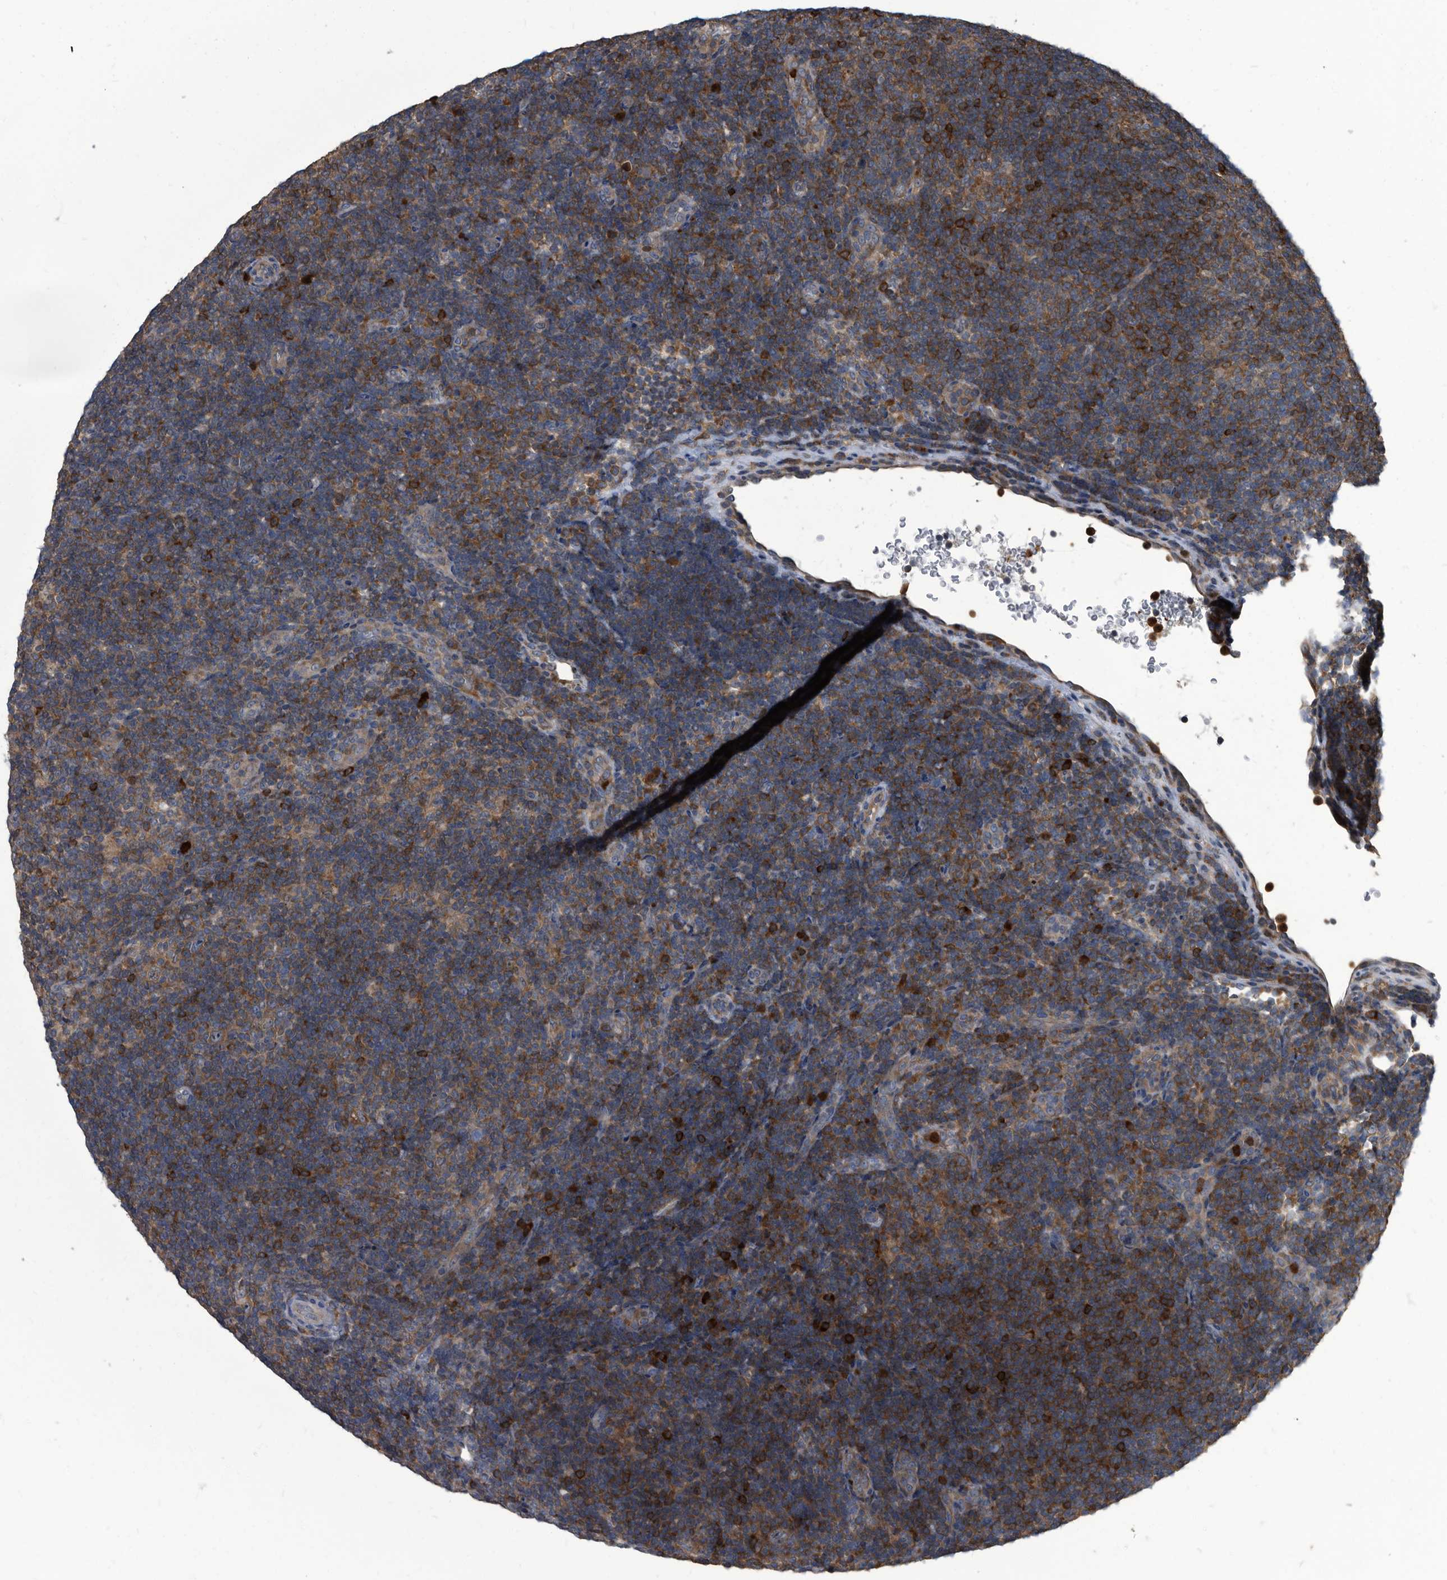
{"staining": {"intensity": "moderate", "quantity": "25%-75%", "location": "cytoplasmic/membranous"}, "tissue": "lymphoma", "cell_type": "Tumor cells", "image_type": "cancer", "snomed": [{"axis": "morphology", "description": "Hodgkin's disease, NOS"}, {"axis": "topography", "description": "Lymph node"}], "caption": "High-power microscopy captured an immunohistochemistry (IHC) histopathology image of lymphoma, revealing moderate cytoplasmic/membranous positivity in approximately 25%-75% of tumor cells. Nuclei are stained in blue.", "gene": "CDV3", "patient": {"sex": "female", "age": 57}}